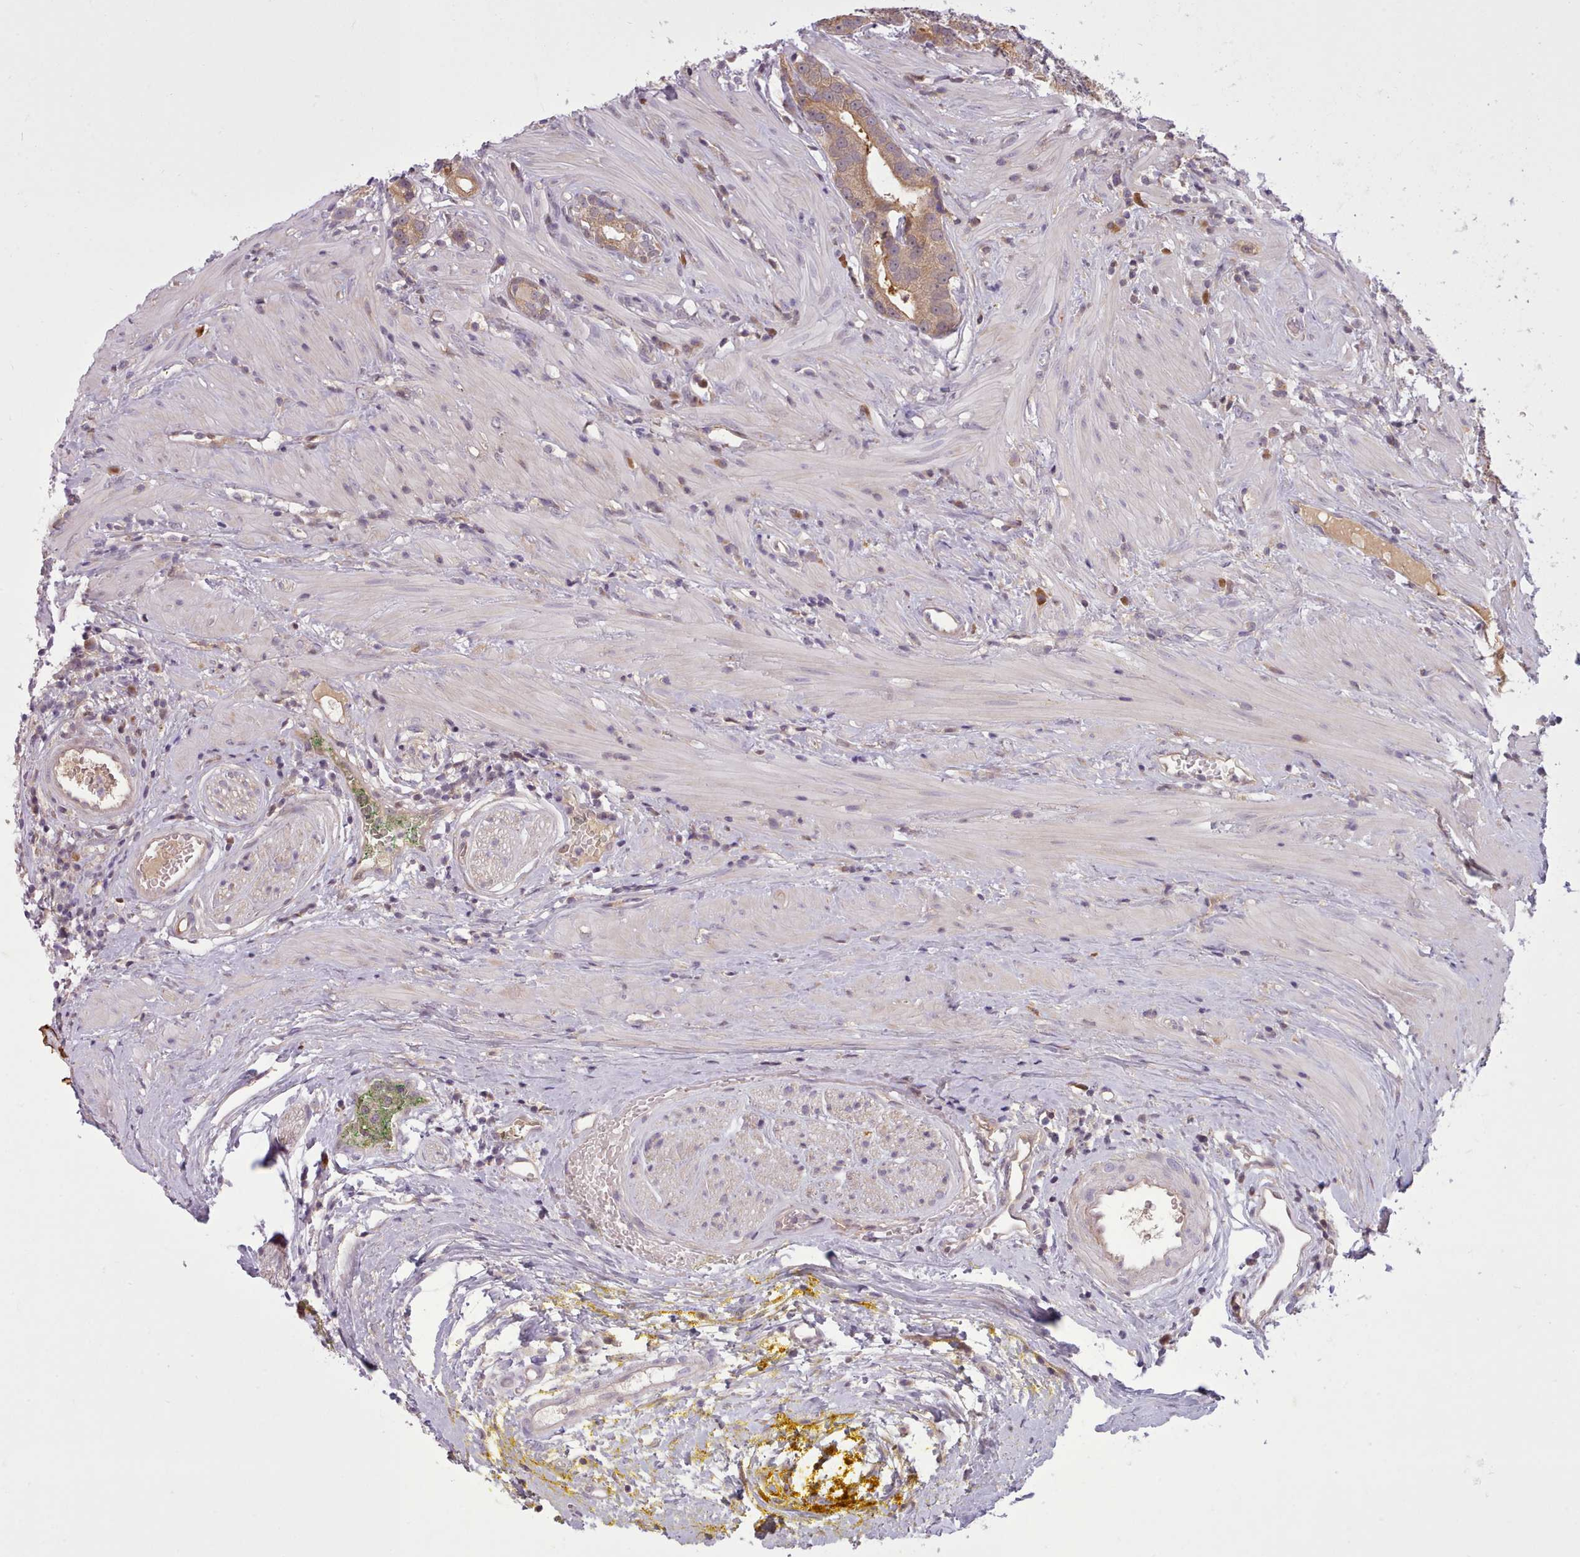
{"staining": {"intensity": "moderate", "quantity": ">75%", "location": "cytoplasmic/membranous"}, "tissue": "prostate cancer", "cell_type": "Tumor cells", "image_type": "cancer", "snomed": [{"axis": "morphology", "description": "Adenocarcinoma, High grade"}, {"axis": "topography", "description": "Prostate"}], "caption": "Immunohistochemistry (IHC) of human prostate cancer (high-grade adenocarcinoma) displays medium levels of moderate cytoplasmic/membranous staining in approximately >75% of tumor cells.", "gene": "NMRK1", "patient": {"sex": "male", "age": 67}}